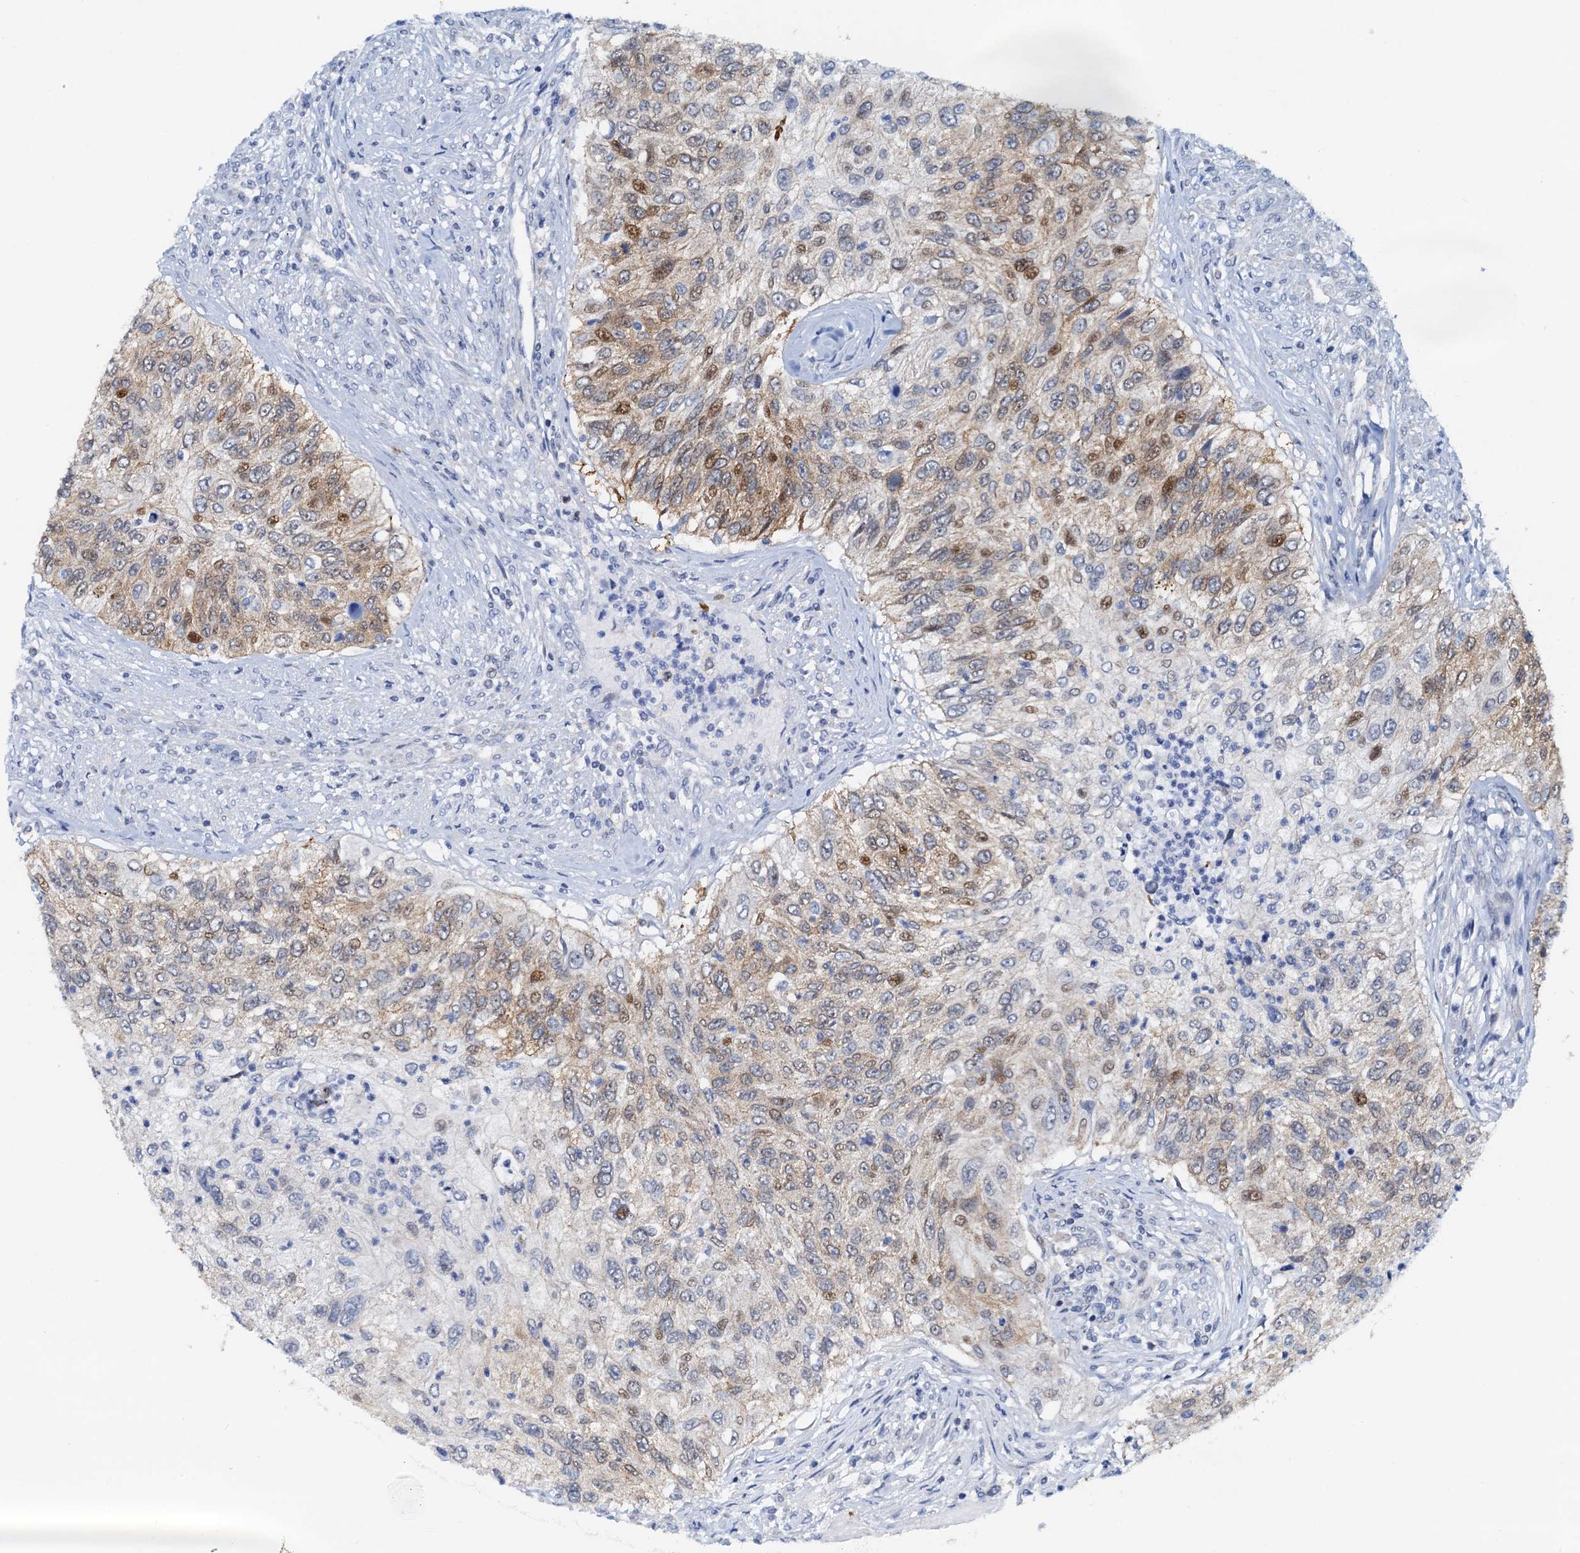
{"staining": {"intensity": "moderate", "quantity": "<25%", "location": "nuclear"}, "tissue": "urothelial cancer", "cell_type": "Tumor cells", "image_type": "cancer", "snomed": [{"axis": "morphology", "description": "Urothelial carcinoma, High grade"}, {"axis": "topography", "description": "Urinary bladder"}], "caption": "Protein staining of urothelial cancer tissue exhibits moderate nuclear positivity in approximately <25% of tumor cells.", "gene": "PTGES3", "patient": {"sex": "female", "age": 60}}